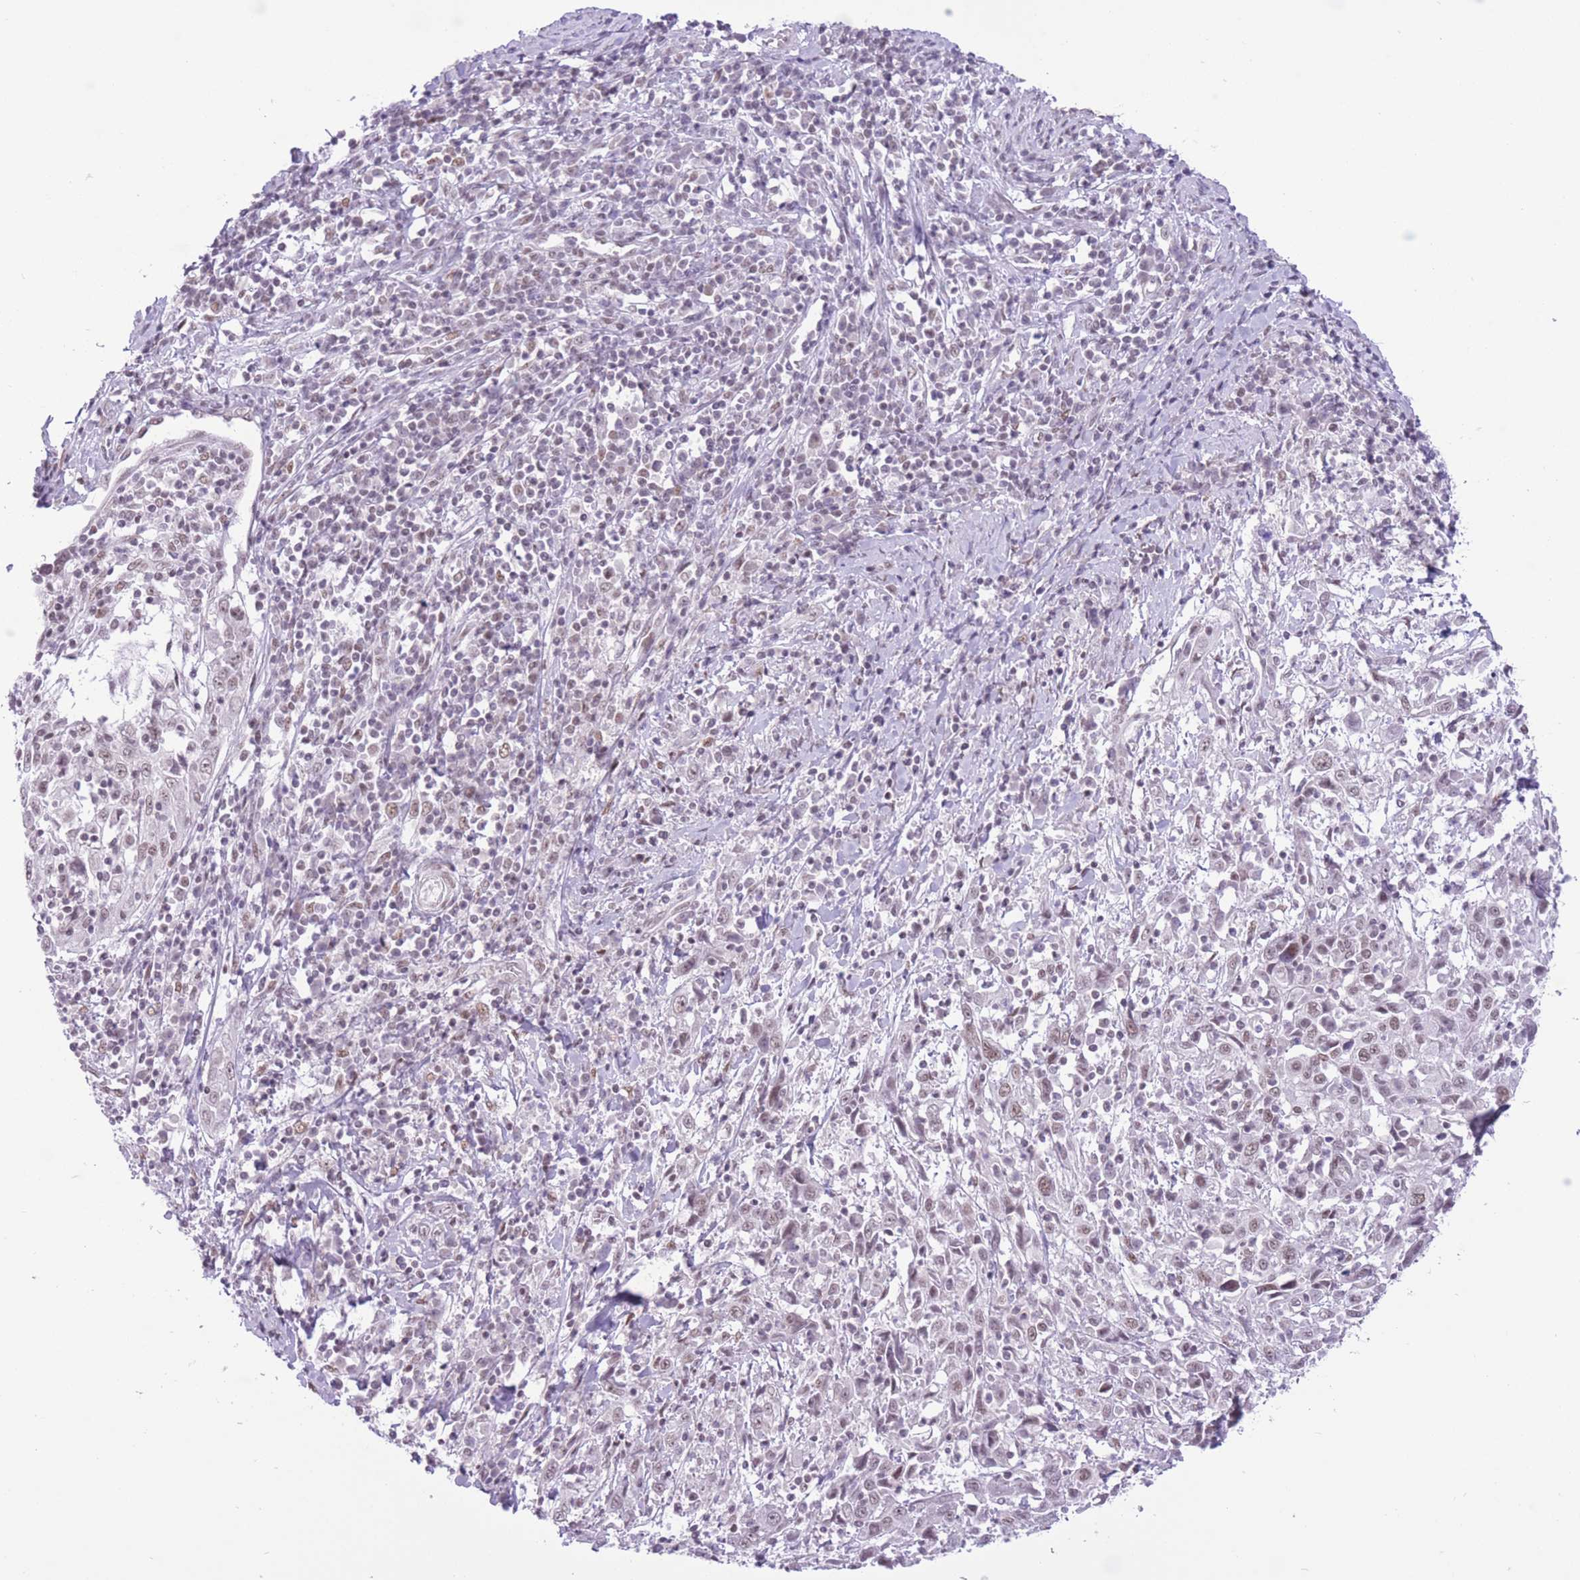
{"staining": {"intensity": "weak", "quantity": ">75%", "location": "nuclear"}, "tissue": "cervical cancer", "cell_type": "Tumor cells", "image_type": "cancer", "snomed": [{"axis": "morphology", "description": "Squamous cell carcinoma, NOS"}, {"axis": "topography", "description": "Cervix"}], "caption": "Cervical cancer (squamous cell carcinoma) stained for a protein (brown) demonstrates weak nuclear positive positivity in approximately >75% of tumor cells.", "gene": "ZBED5", "patient": {"sex": "female", "age": 46}}